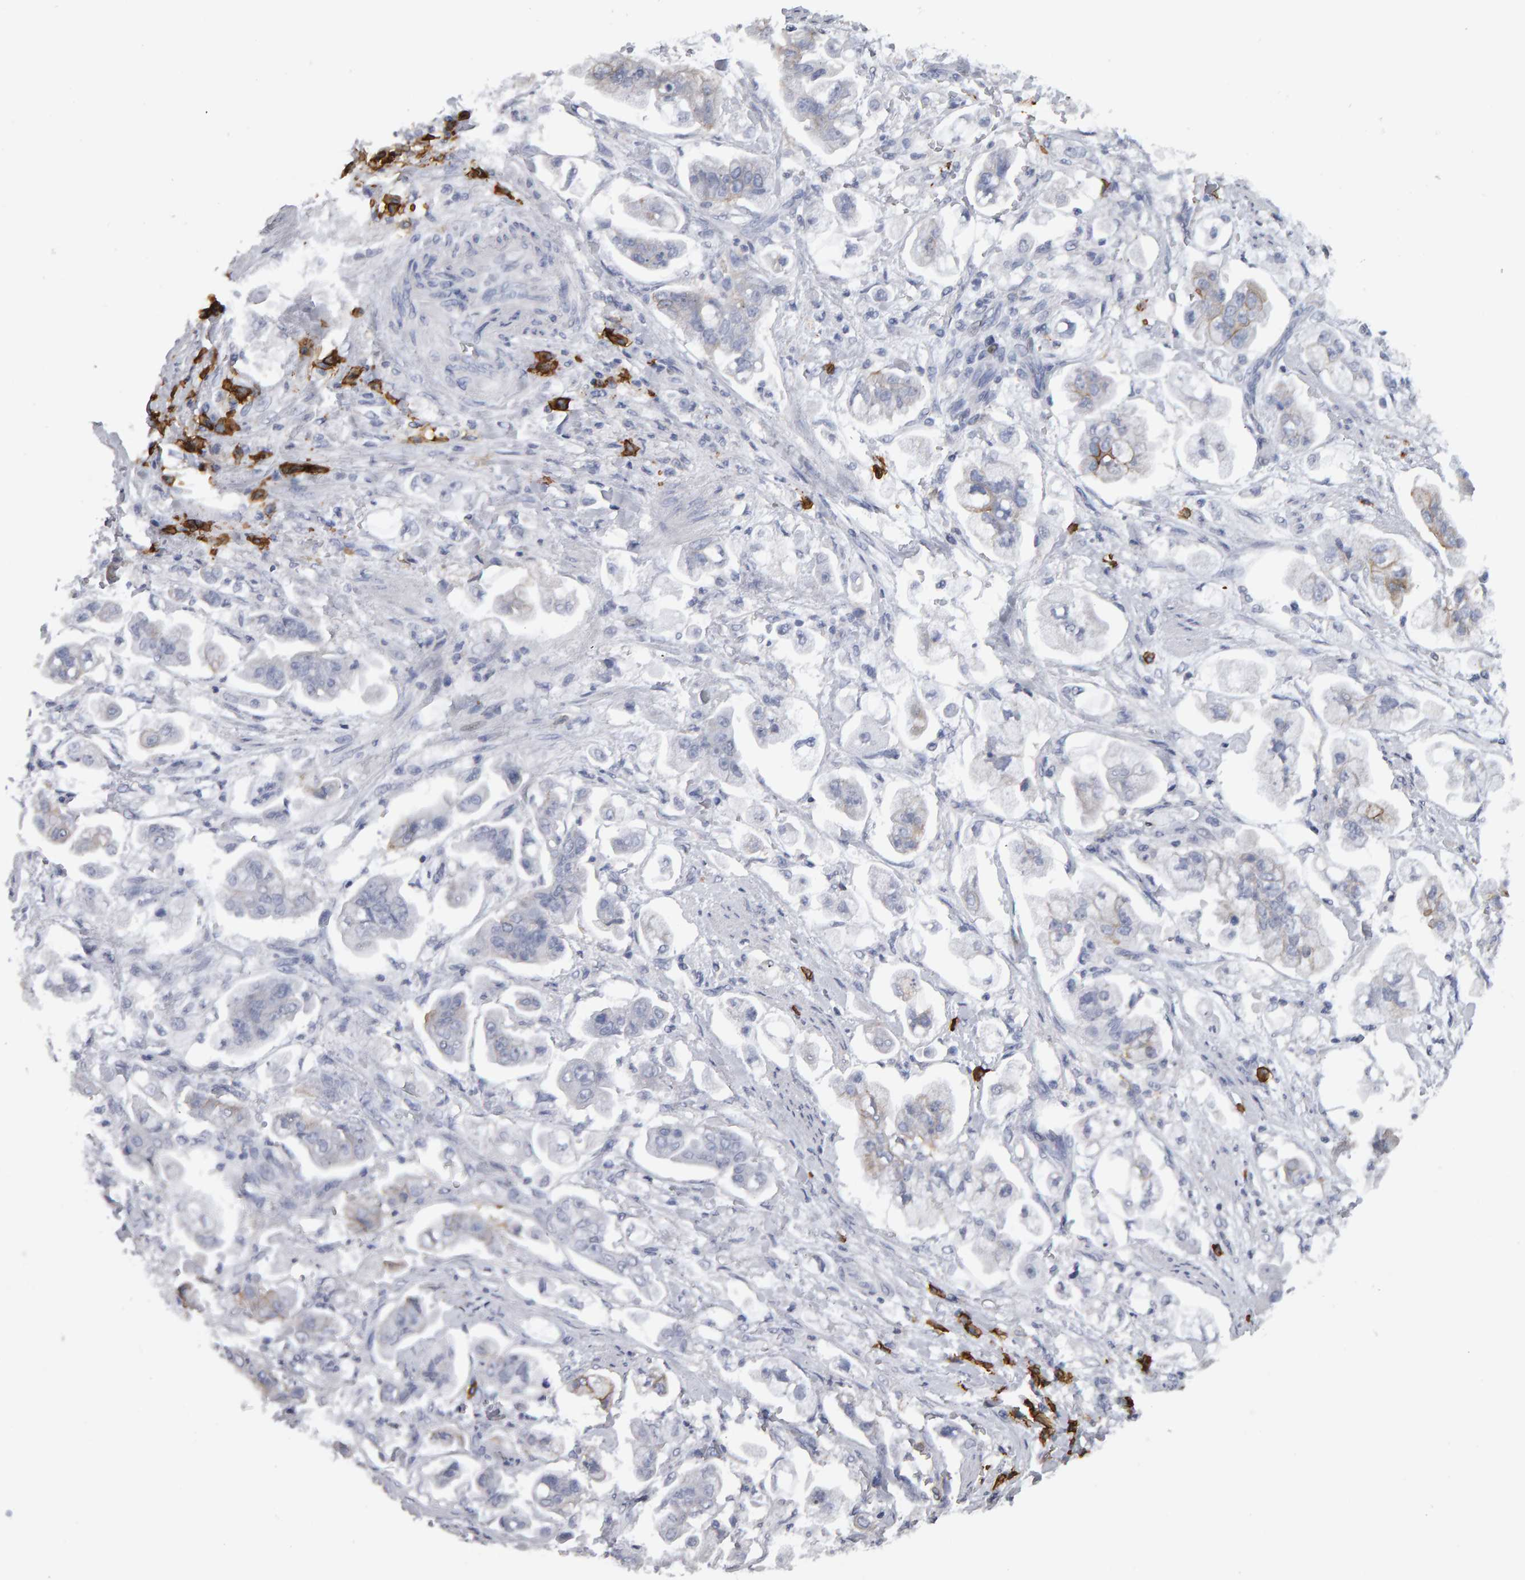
{"staining": {"intensity": "negative", "quantity": "none", "location": "none"}, "tissue": "stomach cancer", "cell_type": "Tumor cells", "image_type": "cancer", "snomed": [{"axis": "morphology", "description": "Adenocarcinoma, NOS"}, {"axis": "topography", "description": "Stomach"}], "caption": "This histopathology image is of stomach cancer (adenocarcinoma) stained with immunohistochemistry (IHC) to label a protein in brown with the nuclei are counter-stained blue. There is no positivity in tumor cells.", "gene": "CD38", "patient": {"sex": "male", "age": 62}}